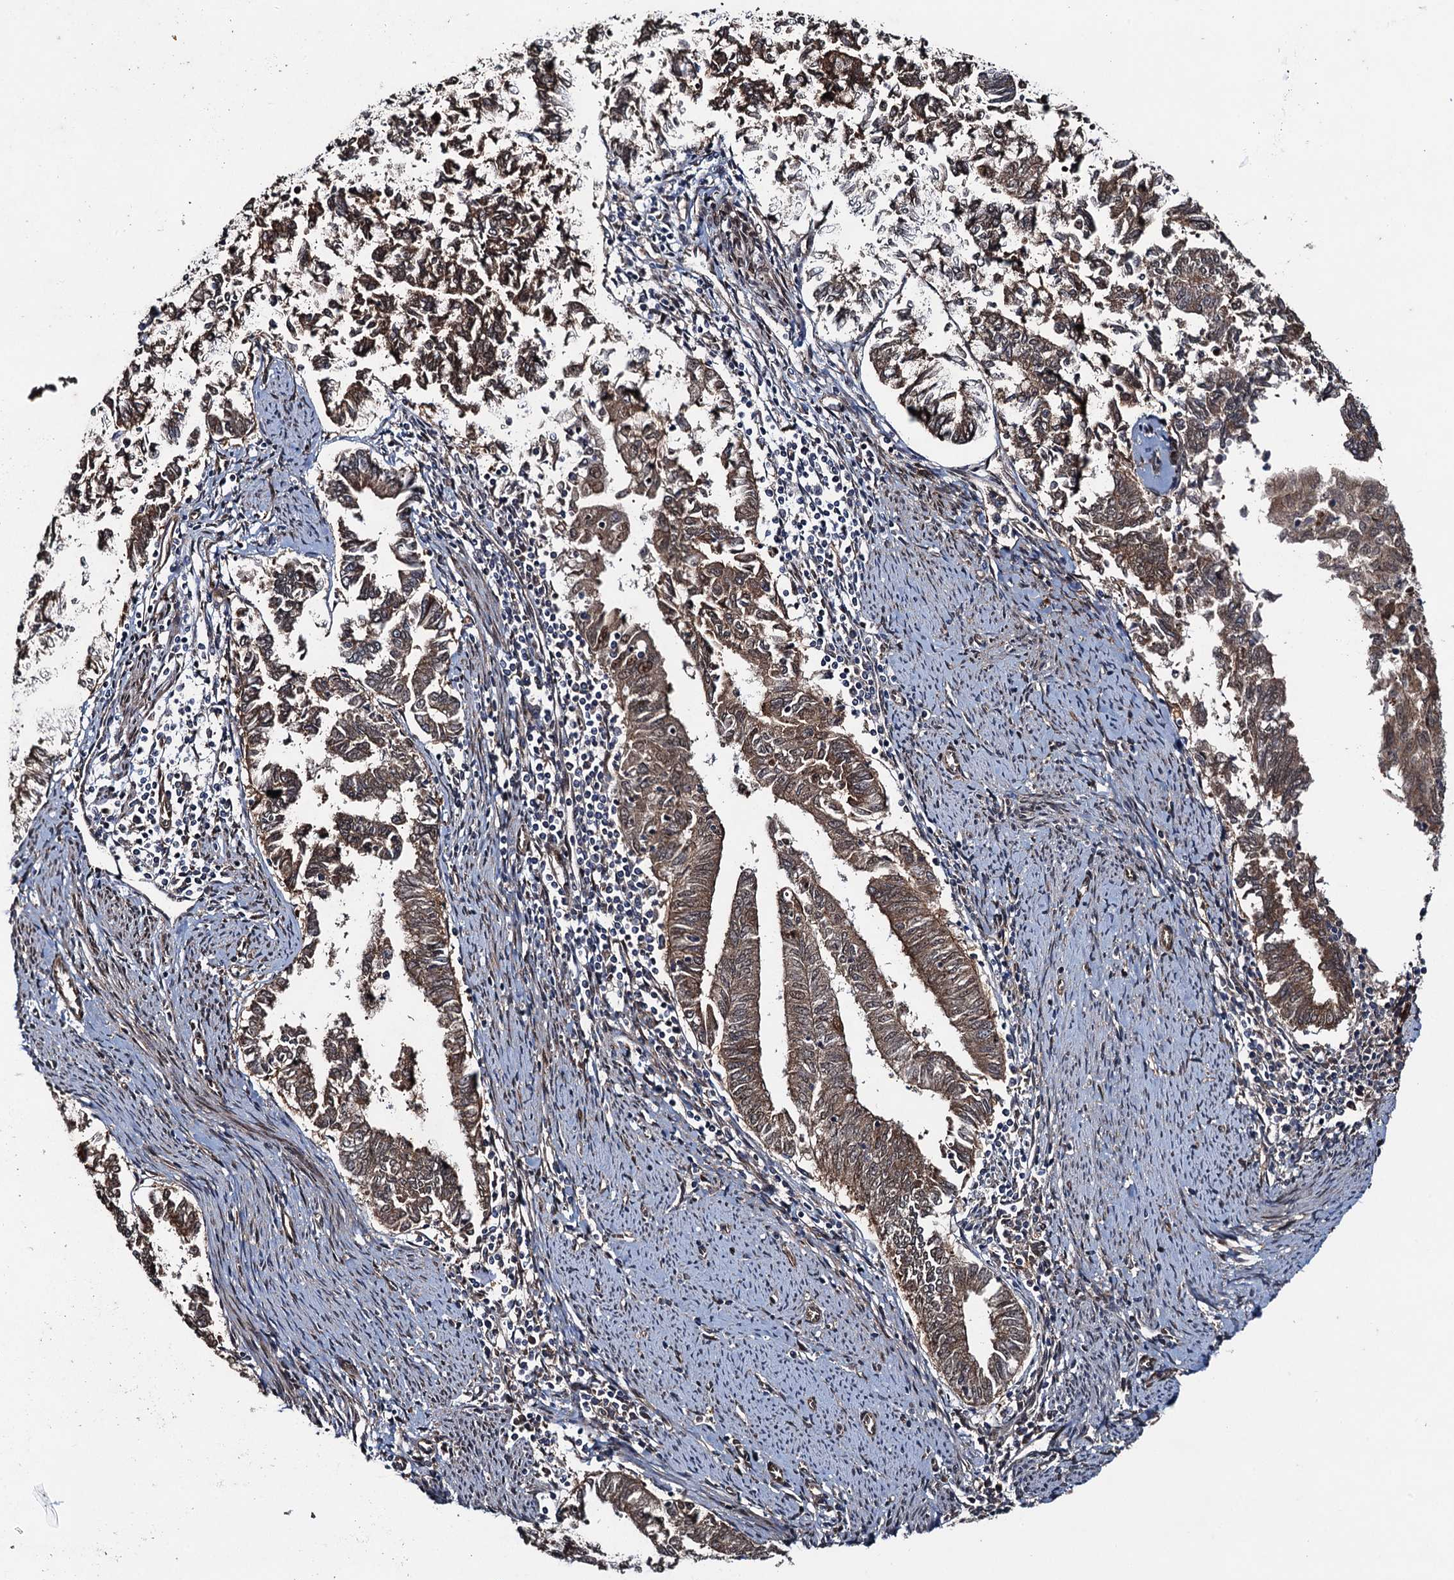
{"staining": {"intensity": "moderate", "quantity": ">75%", "location": "cytoplasmic/membranous"}, "tissue": "endometrial cancer", "cell_type": "Tumor cells", "image_type": "cancer", "snomed": [{"axis": "morphology", "description": "Adenocarcinoma, NOS"}, {"axis": "topography", "description": "Endometrium"}], "caption": "Endometrial cancer (adenocarcinoma) stained for a protein demonstrates moderate cytoplasmic/membranous positivity in tumor cells. The staining was performed using DAB (3,3'-diaminobenzidine) to visualize the protein expression in brown, while the nuclei were stained in blue with hematoxylin (Magnification: 20x).", "gene": "RHOBTB1", "patient": {"sex": "female", "age": 79}}